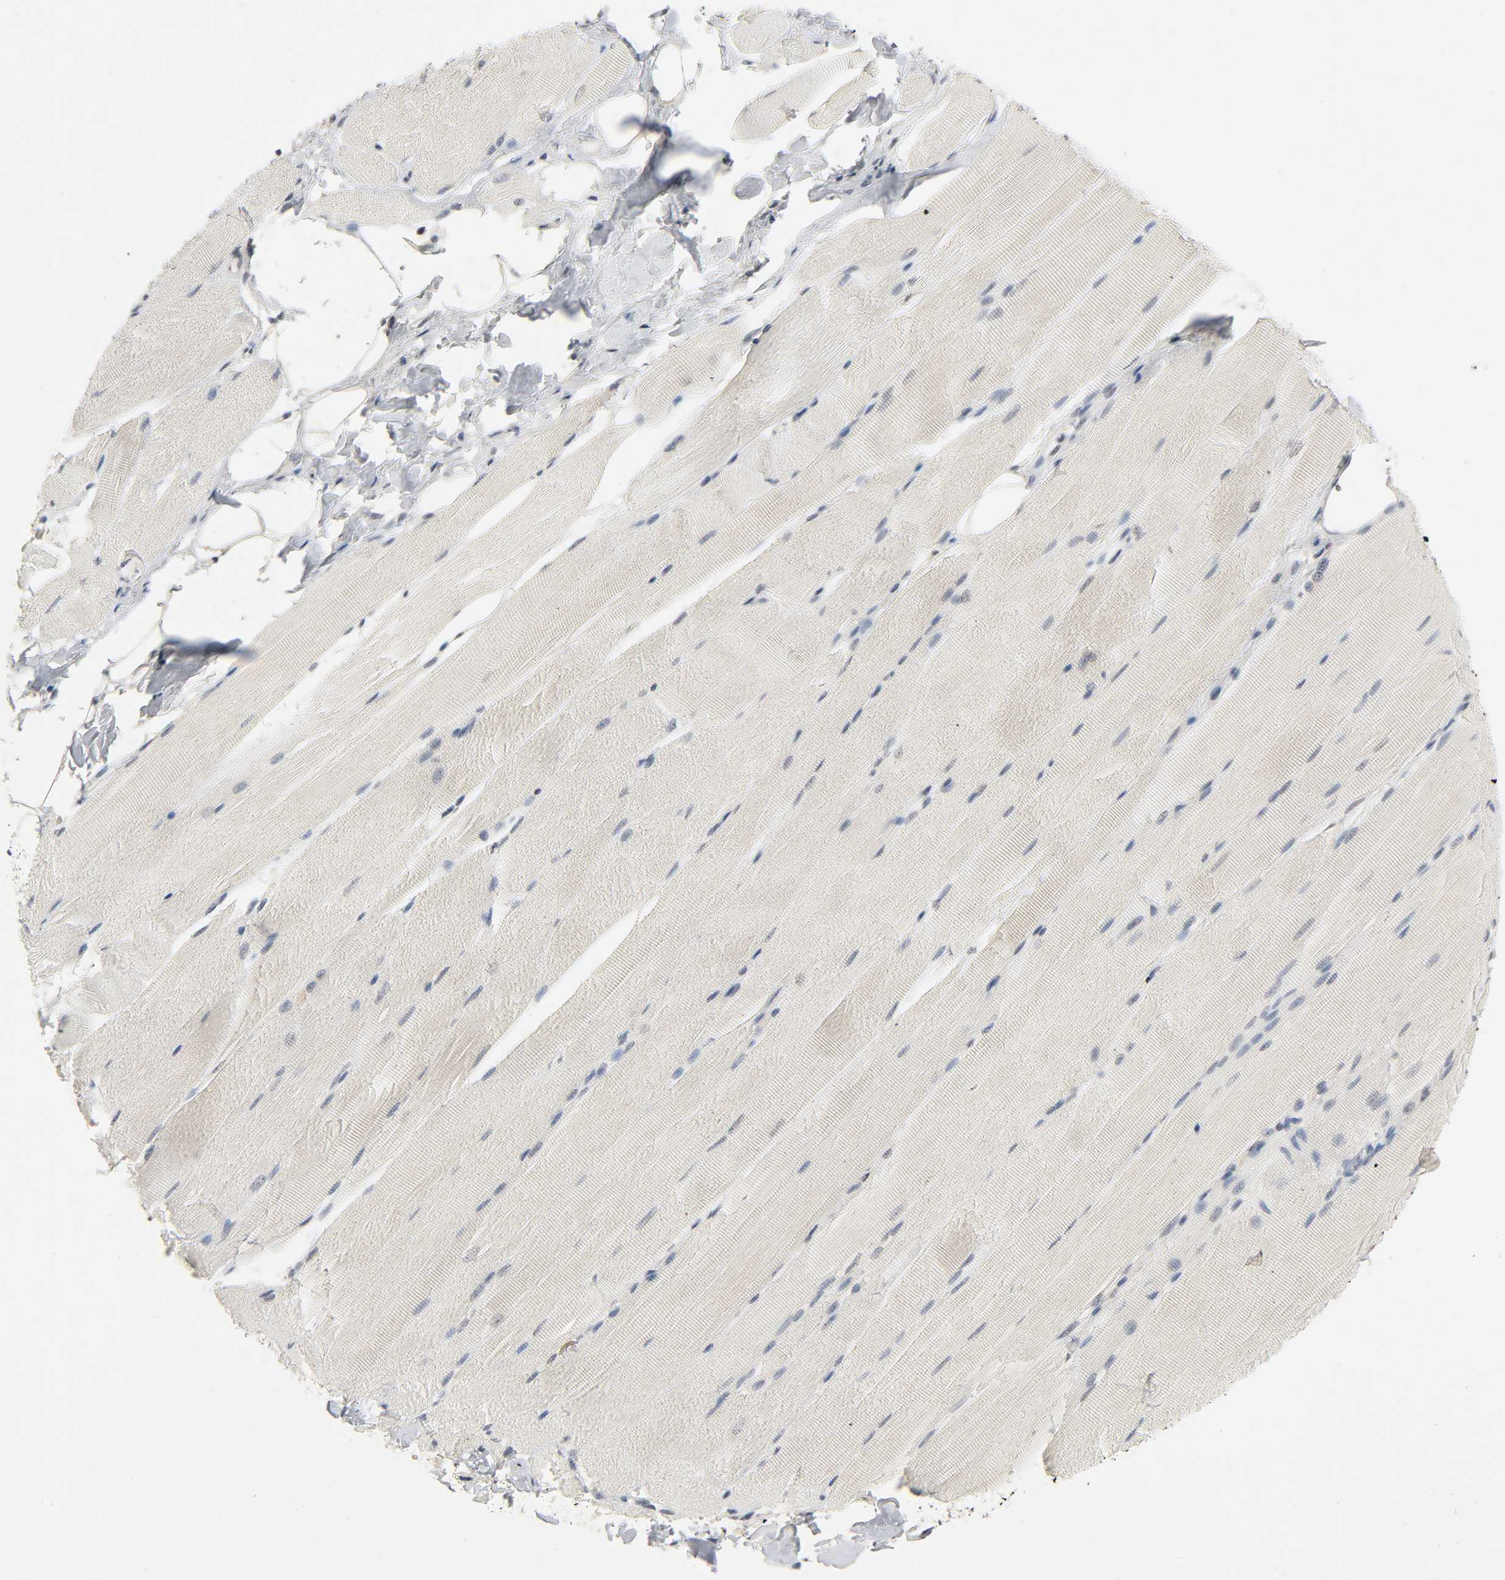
{"staining": {"intensity": "negative", "quantity": "none", "location": "none"}, "tissue": "skeletal muscle", "cell_type": "Myocytes", "image_type": "normal", "snomed": [{"axis": "morphology", "description": "Normal tissue, NOS"}, {"axis": "topography", "description": "Skeletal muscle"}, {"axis": "topography", "description": "Peripheral nerve tissue"}], "caption": "Immunohistochemistry histopathology image of benign human skeletal muscle stained for a protein (brown), which shows no positivity in myocytes. The staining was performed using DAB to visualize the protein expression in brown, while the nuclei were stained in blue with hematoxylin (Magnification: 20x).", "gene": "MAPKAPK5", "patient": {"sex": "female", "age": 84}}